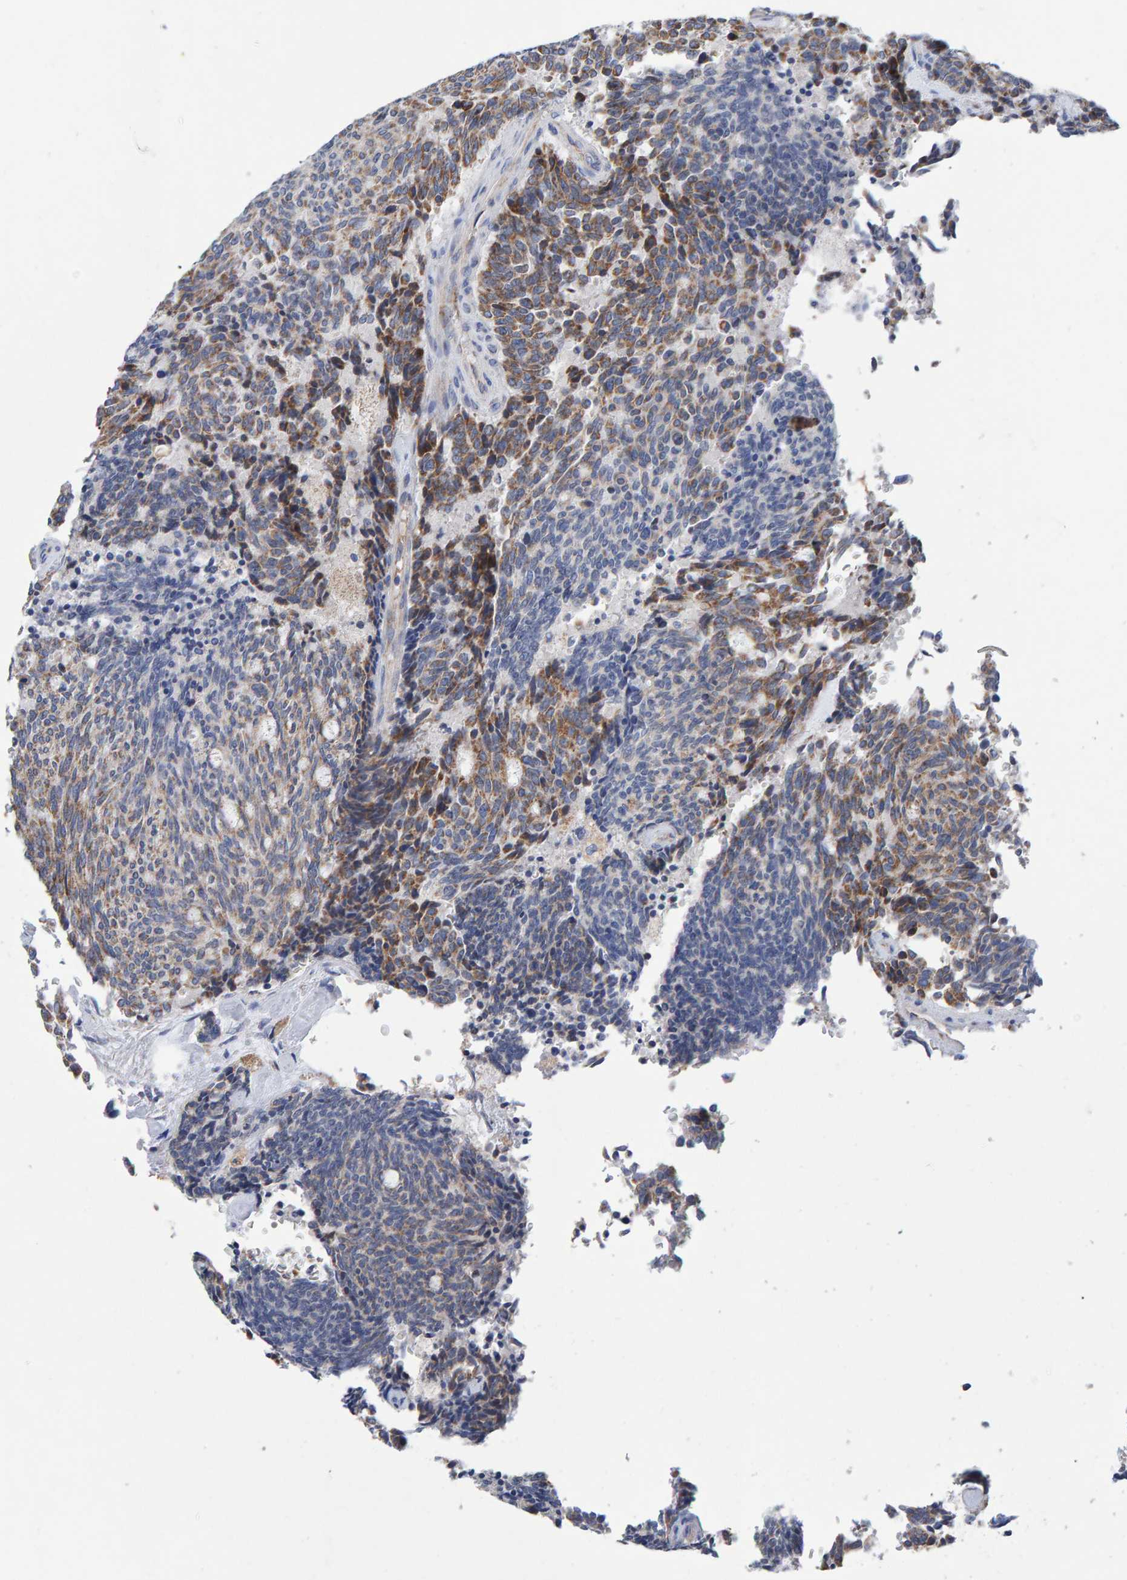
{"staining": {"intensity": "moderate", "quantity": "25%-75%", "location": "cytoplasmic/membranous"}, "tissue": "carcinoid", "cell_type": "Tumor cells", "image_type": "cancer", "snomed": [{"axis": "morphology", "description": "Carcinoid, malignant, NOS"}, {"axis": "topography", "description": "Pancreas"}], "caption": "Protein analysis of carcinoid tissue reveals moderate cytoplasmic/membranous expression in approximately 25%-75% of tumor cells.", "gene": "EFR3A", "patient": {"sex": "female", "age": 54}}